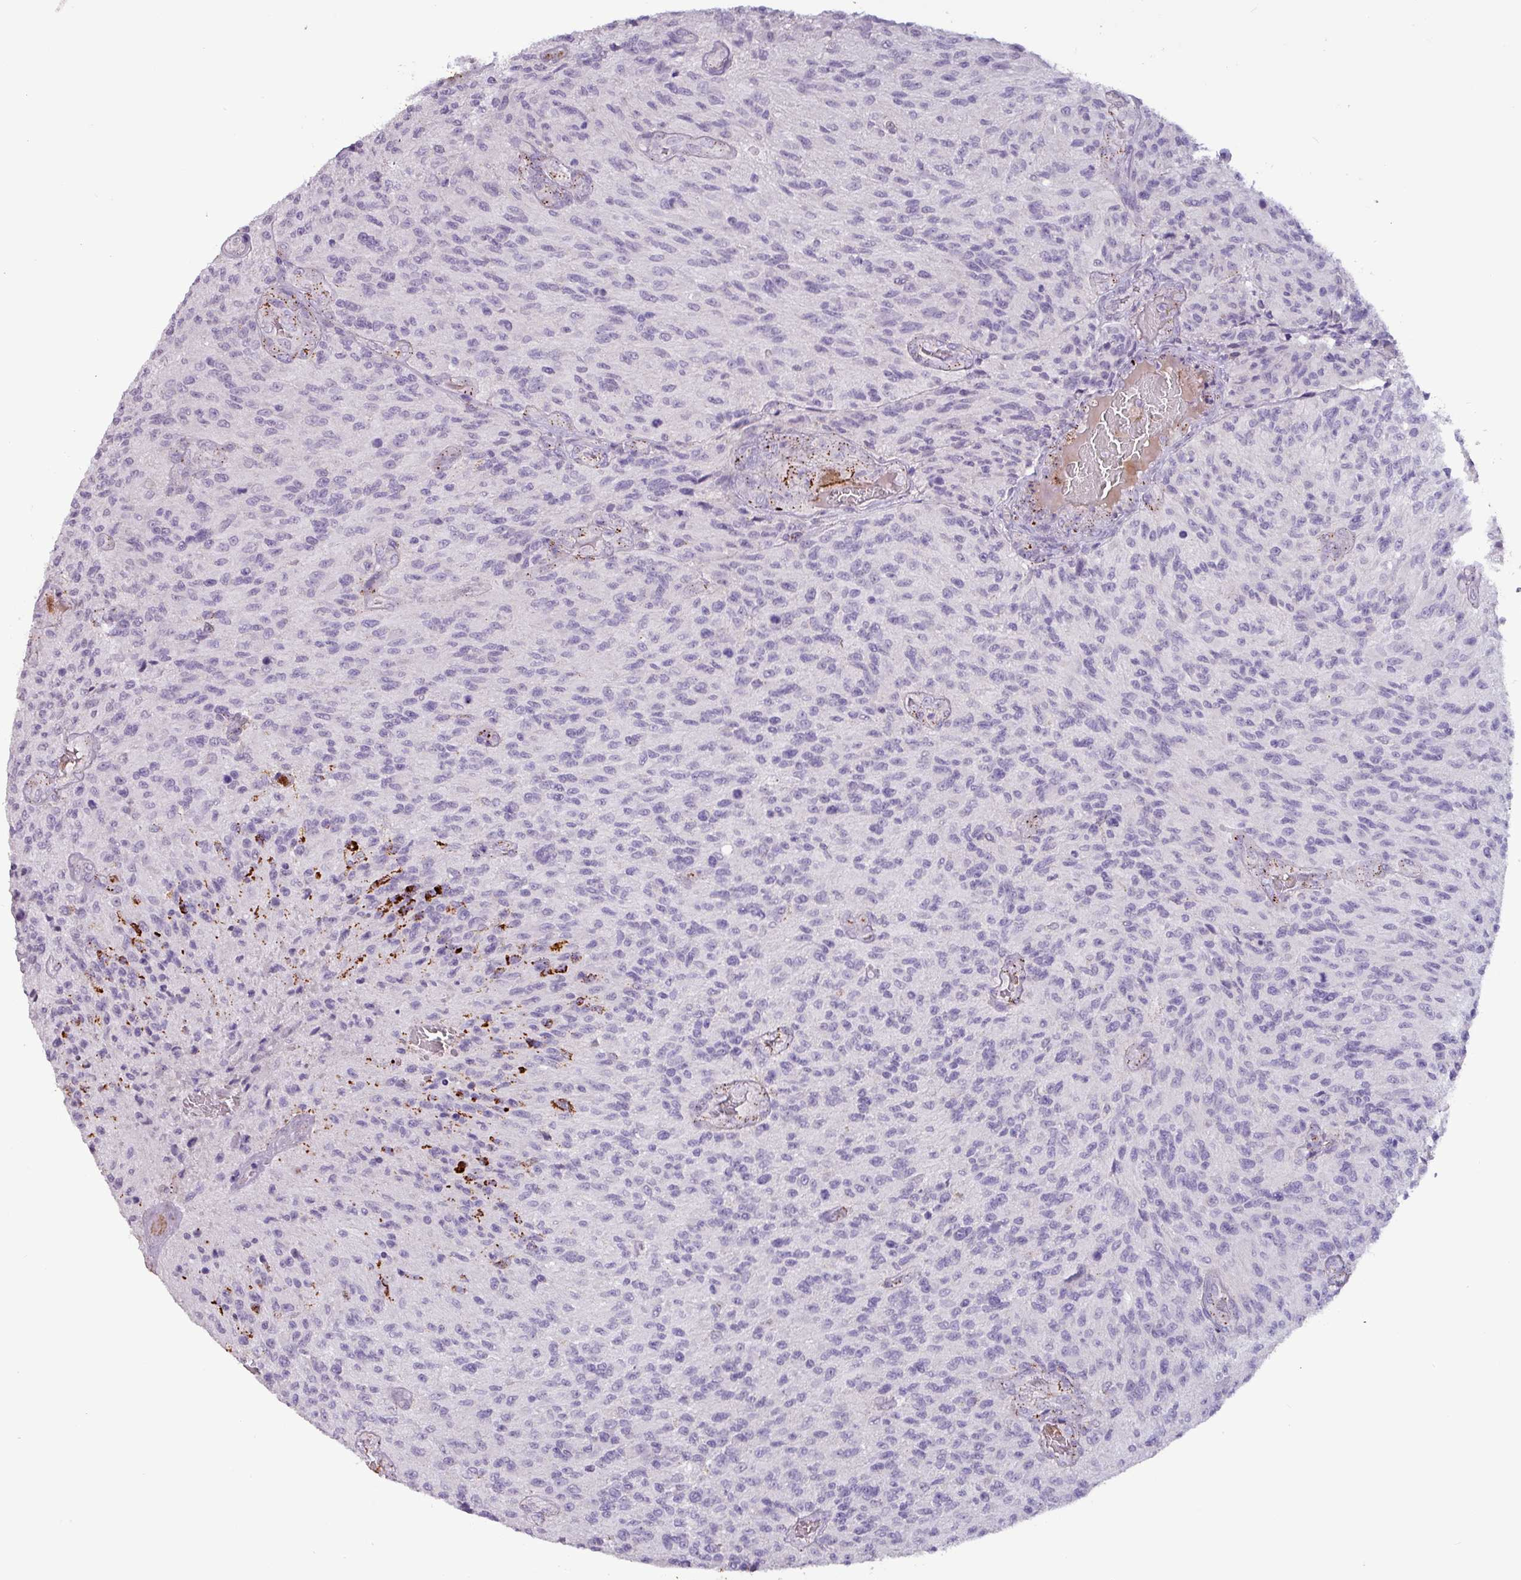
{"staining": {"intensity": "negative", "quantity": "none", "location": "none"}, "tissue": "glioma", "cell_type": "Tumor cells", "image_type": "cancer", "snomed": [{"axis": "morphology", "description": "Normal tissue, NOS"}, {"axis": "morphology", "description": "Glioma, malignant, High grade"}, {"axis": "topography", "description": "Cerebral cortex"}], "caption": "An immunohistochemistry (IHC) micrograph of glioma is shown. There is no staining in tumor cells of glioma.", "gene": "PLIN2", "patient": {"sex": "male", "age": 56}}